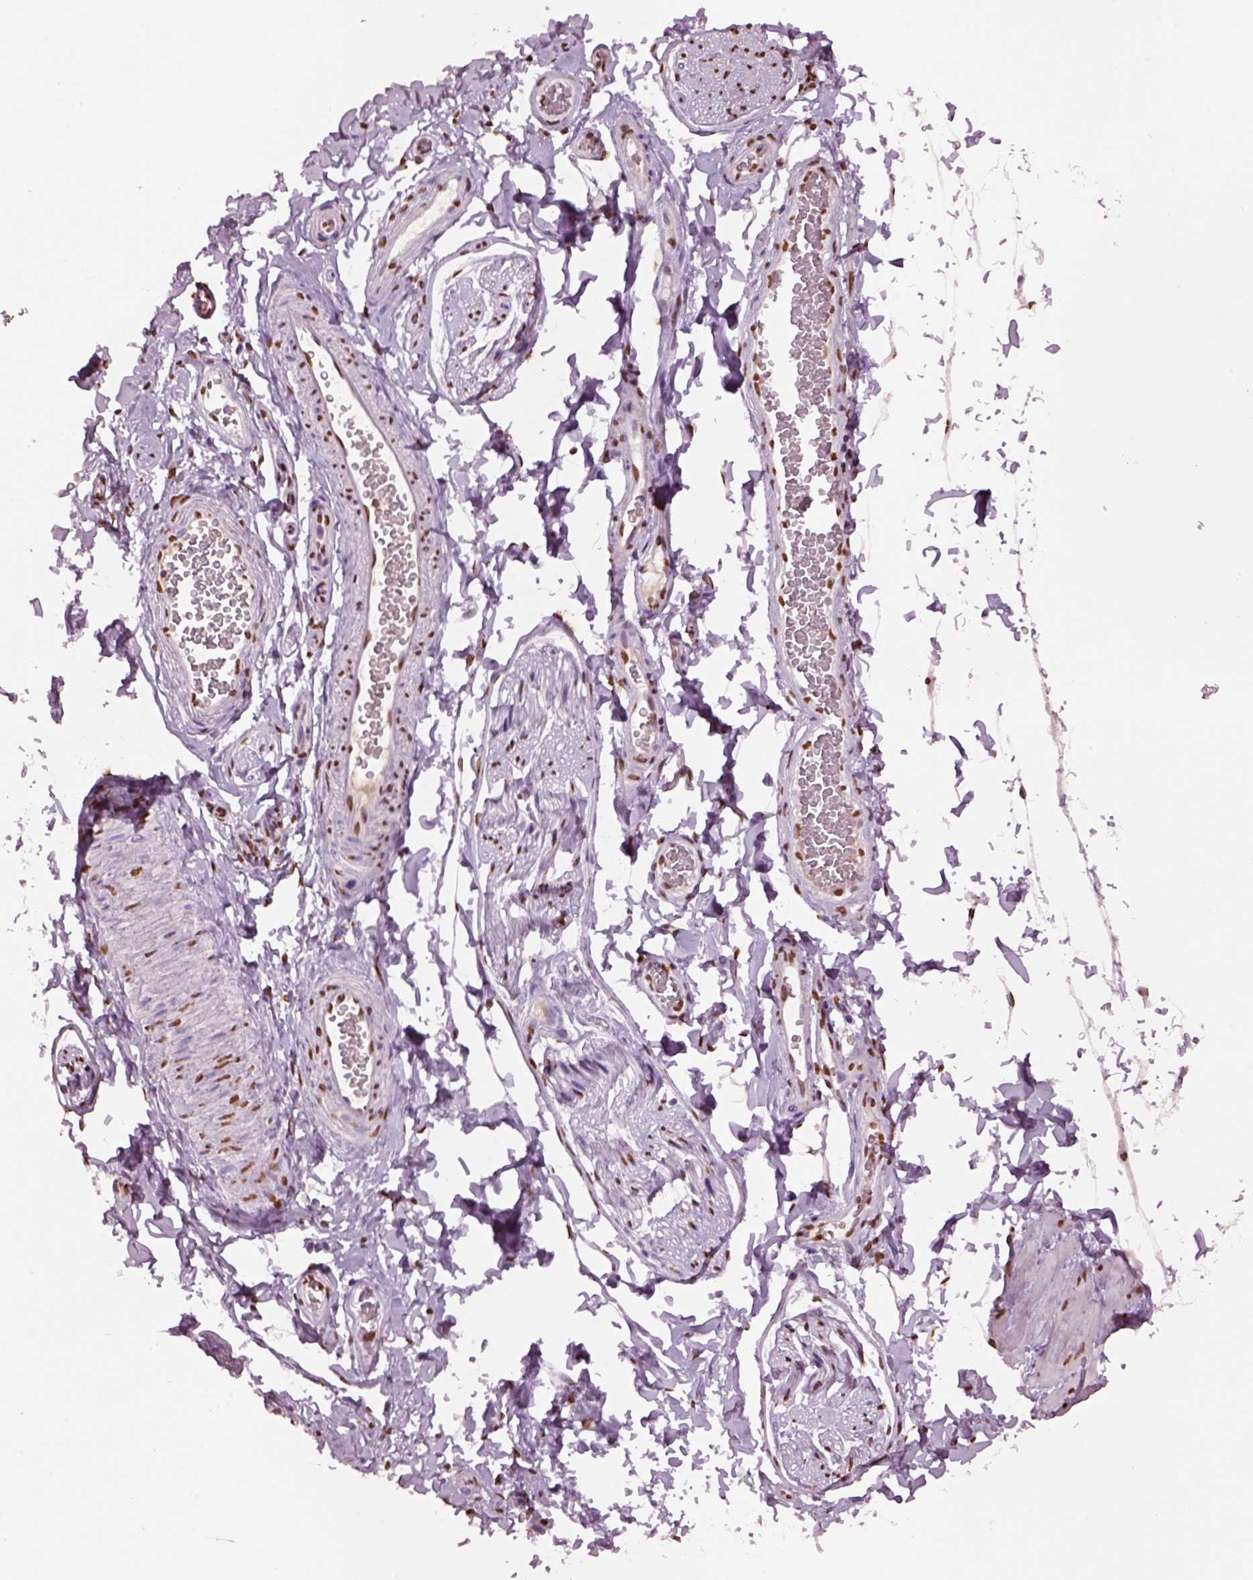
{"staining": {"intensity": "strong", "quantity": ">75%", "location": "nuclear"}, "tissue": "adipose tissue", "cell_type": "Adipocytes", "image_type": "normal", "snomed": [{"axis": "morphology", "description": "Normal tissue, NOS"}, {"axis": "topography", "description": "Smooth muscle"}, {"axis": "topography", "description": "Peripheral nerve tissue"}], "caption": "High-magnification brightfield microscopy of unremarkable adipose tissue stained with DAB (brown) and counterstained with hematoxylin (blue). adipocytes exhibit strong nuclear staining is seen in approximately>75% of cells.", "gene": "DDX3X", "patient": {"sex": "male", "age": 22}}